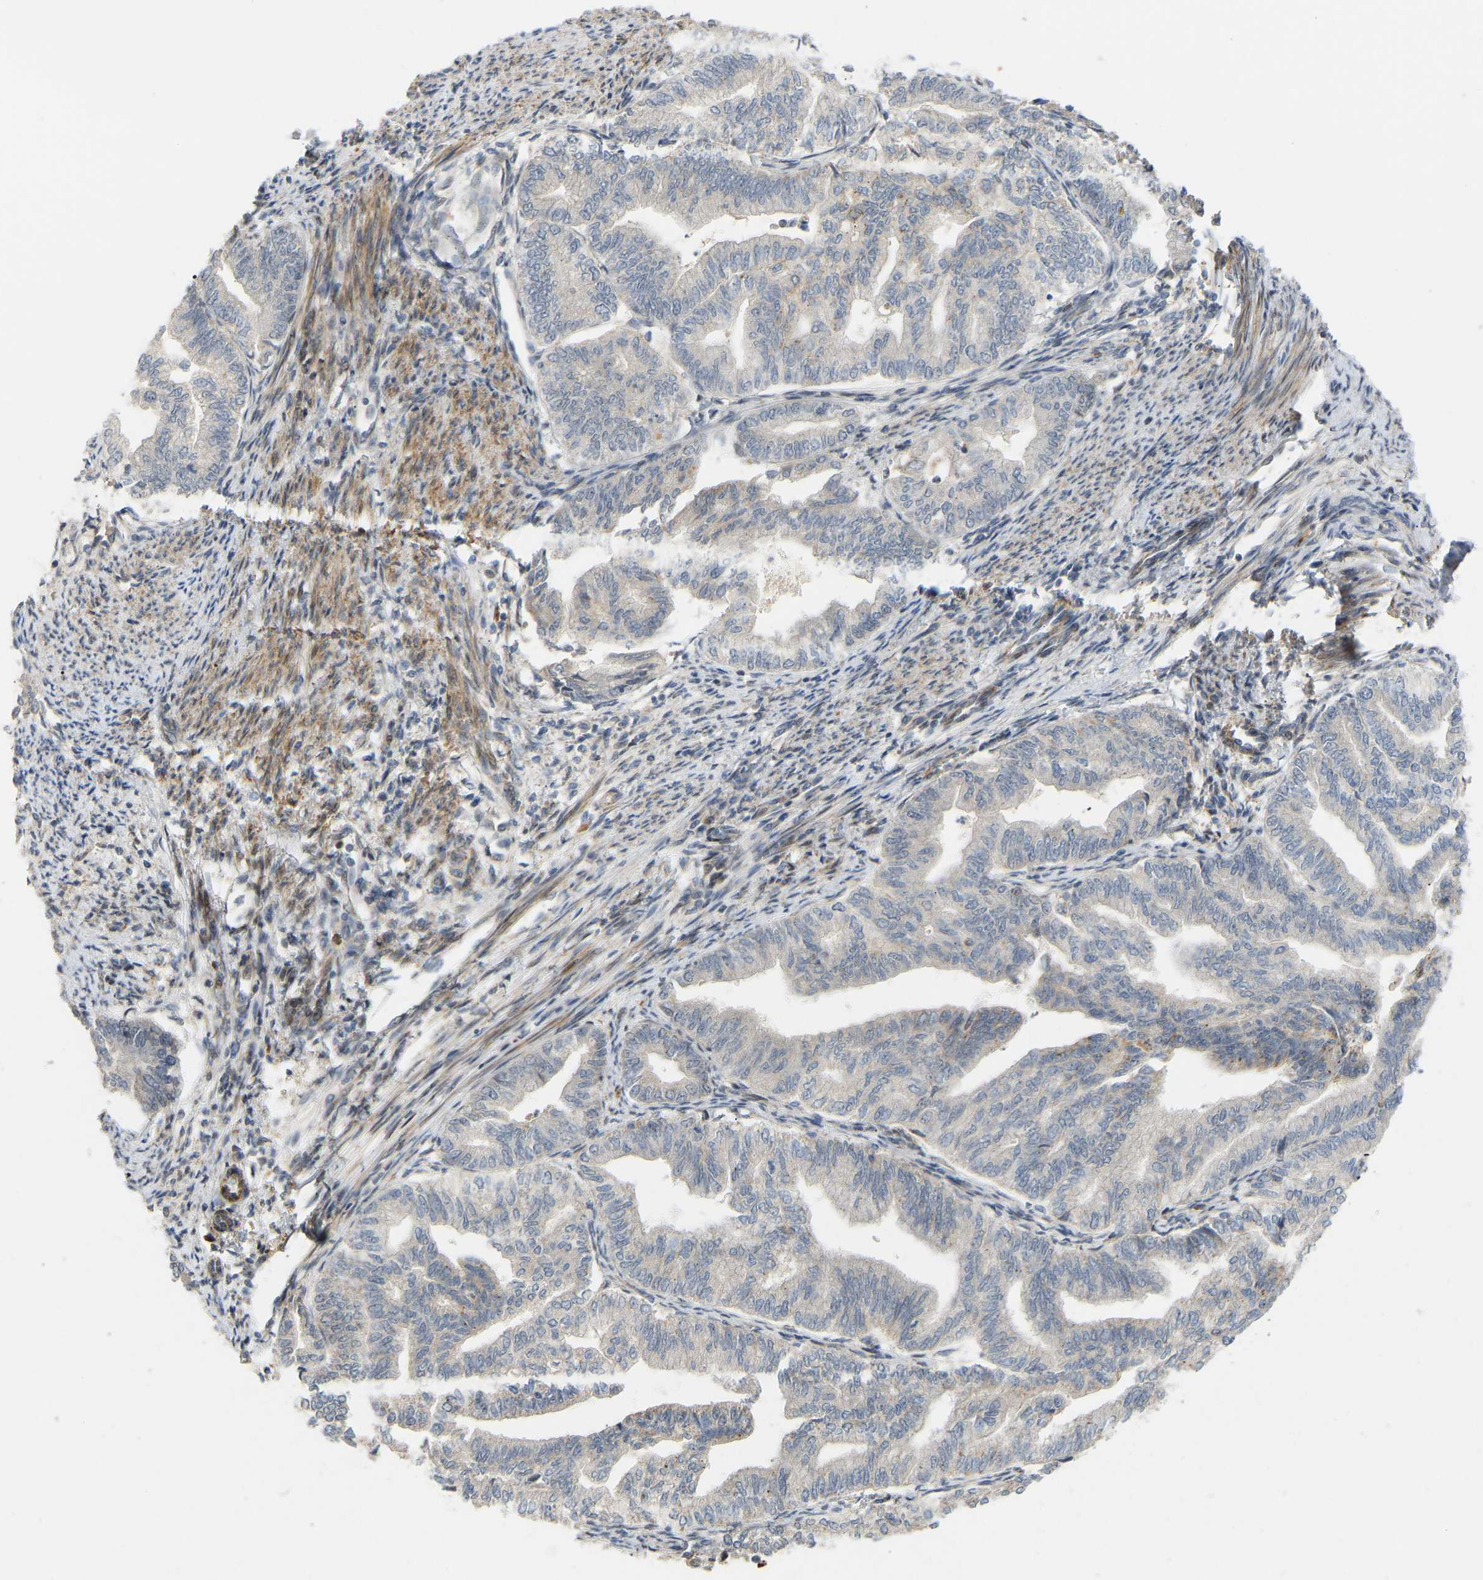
{"staining": {"intensity": "negative", "quantity": "none", "location": "none"}, "tissue": "endometrial cancer", "cell_type": "Tumor cells", "image_type": "cancer", "snomed": [{"axis": "morphology", "description": "Adenocarcinoma, NOS"}, {"axis": "topography", "description": "Endometrium"}], "caption": "Image shows no protein positivity in tumor cells of adenocarcinoma (endometrial) tissue.", "gene": "POGLUT2", "patient": {"sex": "female", "age": 79}}